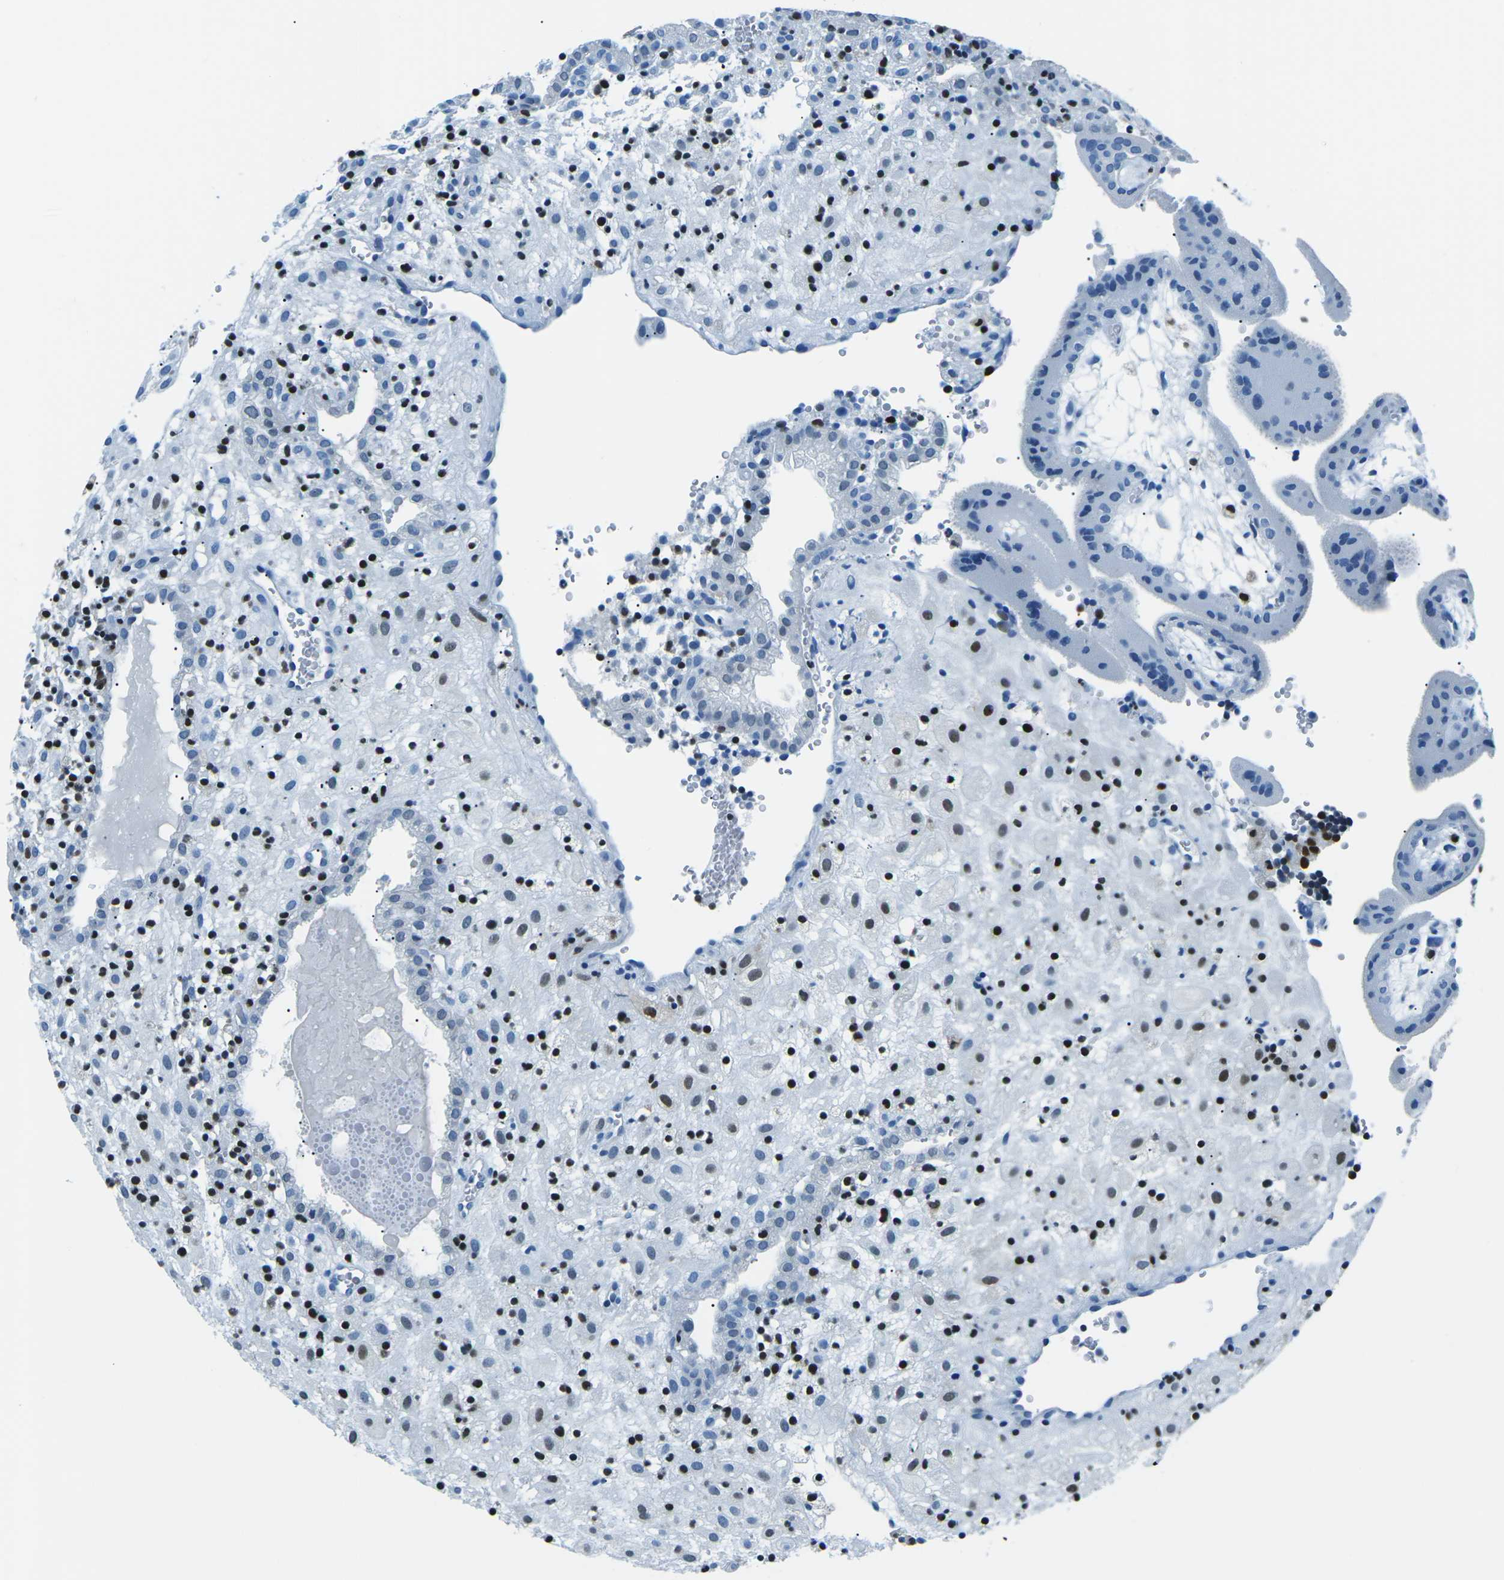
{"staining": {"intensity": "moderate", "quantity": "25%-75%", "location": "nuclear"}, "tissue": "placenta", "cell_type": "Decidual cells", "image_type": "normal", "snomed": [{"axis": "morphology", "description": "Normal tissue, NOS"}, {"axis": "topography", "description": "Placenta"}], "caption": "DAB immunohistochemical staining of normal human placenta demonstrates moderate nuclear protein staining in approximately 25%-75% of decidual cells. (IHC, brightfield microscopy, high magnification).", "gene": "CELF2", "patient": {"sex": "female", "age": 18}}